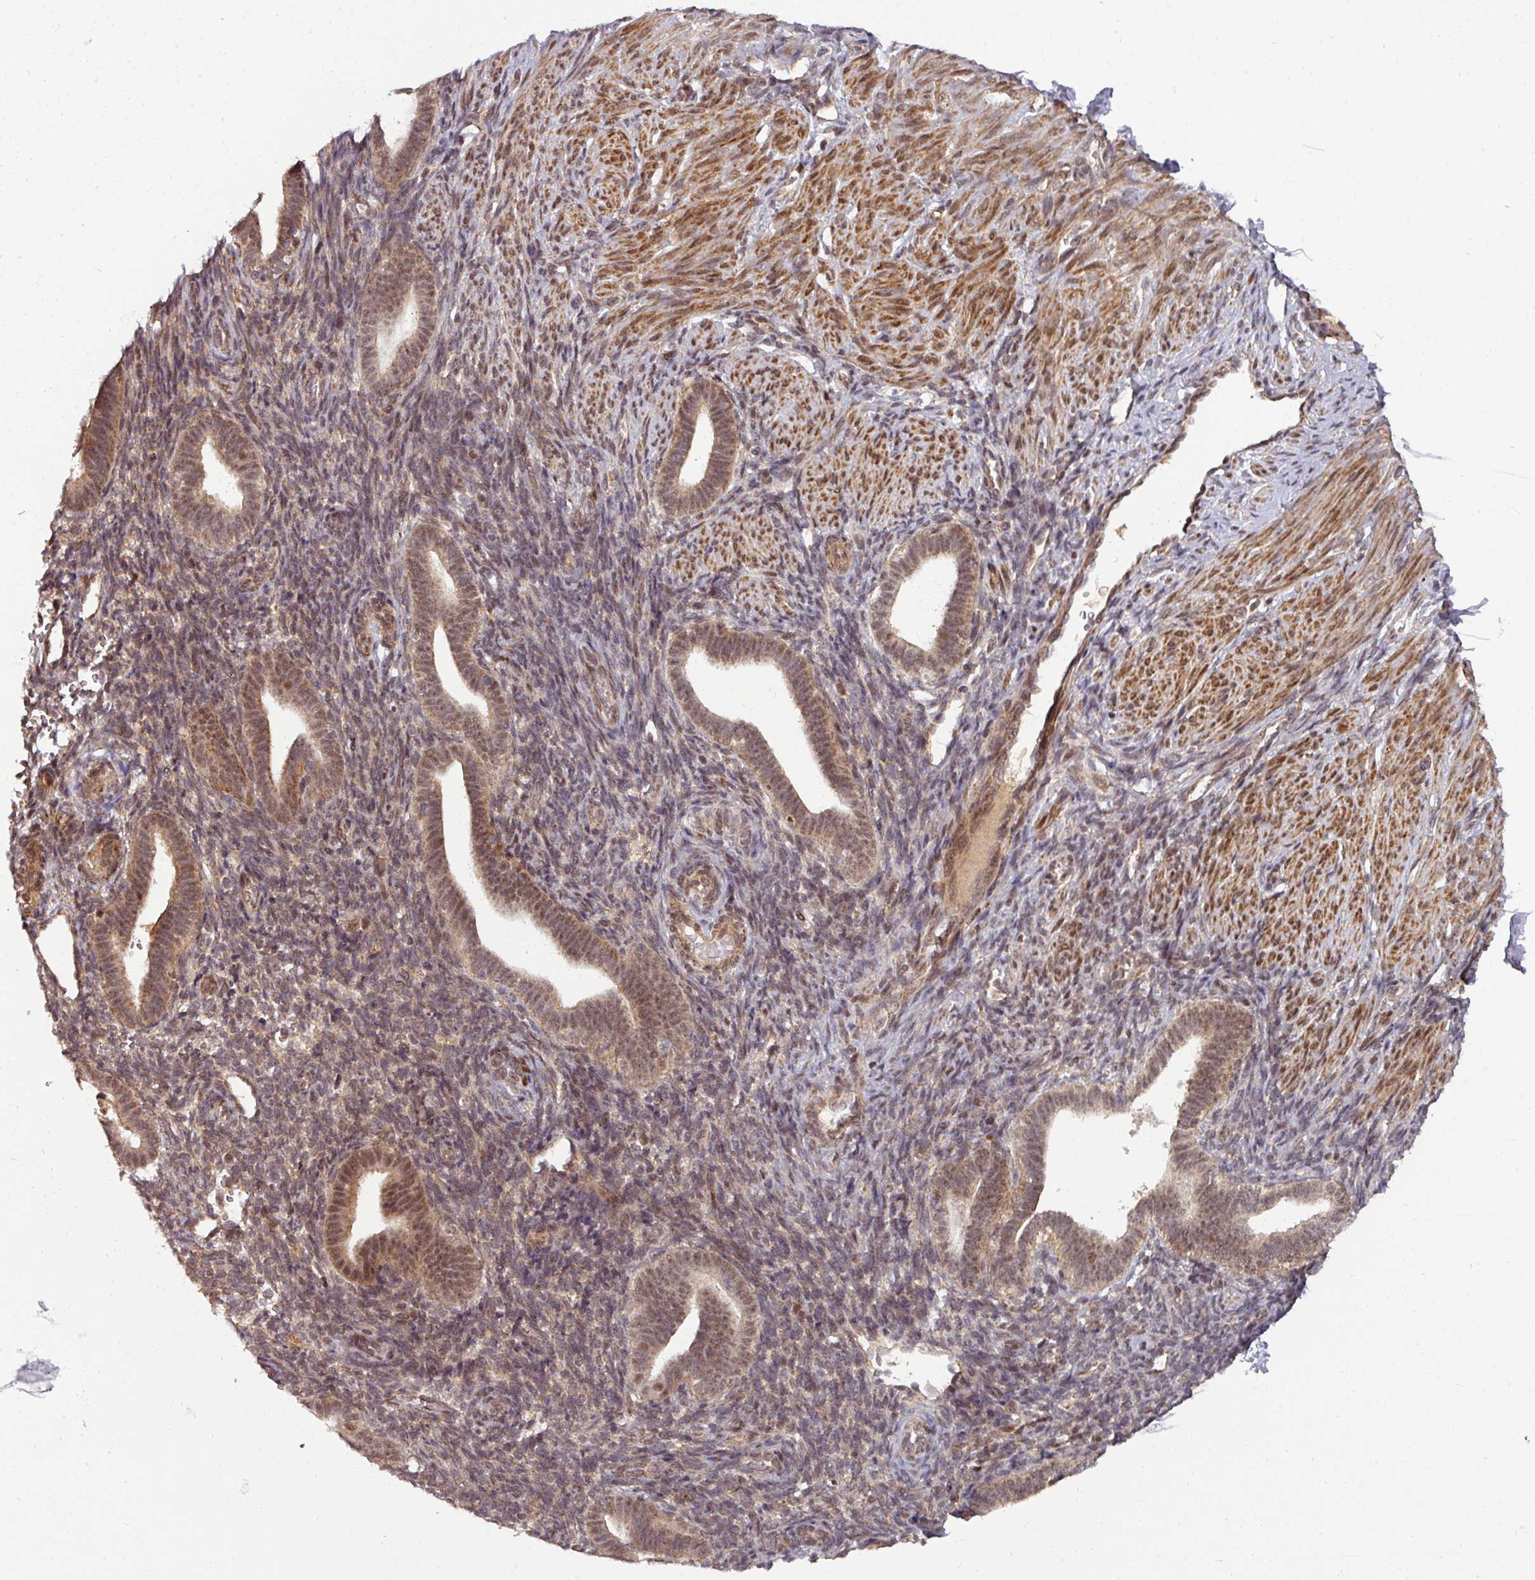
{"staining": {"intensity": "moderate", "quantity": "<25%", "location": "nuclear"}, "tissue": "endometrium", "cell_type": "Cells in endometrial stroma", "image_type": "normal", "snomed": [{"axis": "morphology", "description": "Normal tissue, NOS"}, {"axis": "topography", "description": "Endometrium"}], "caption": "Benign endometrium was stained to show a protein in brown. There is low levels of moderate nuclear positivity in about <25% of cells in endometrial stroma.", "gene": "SWI5", "patient": {"sex": "female", "age": 34}}